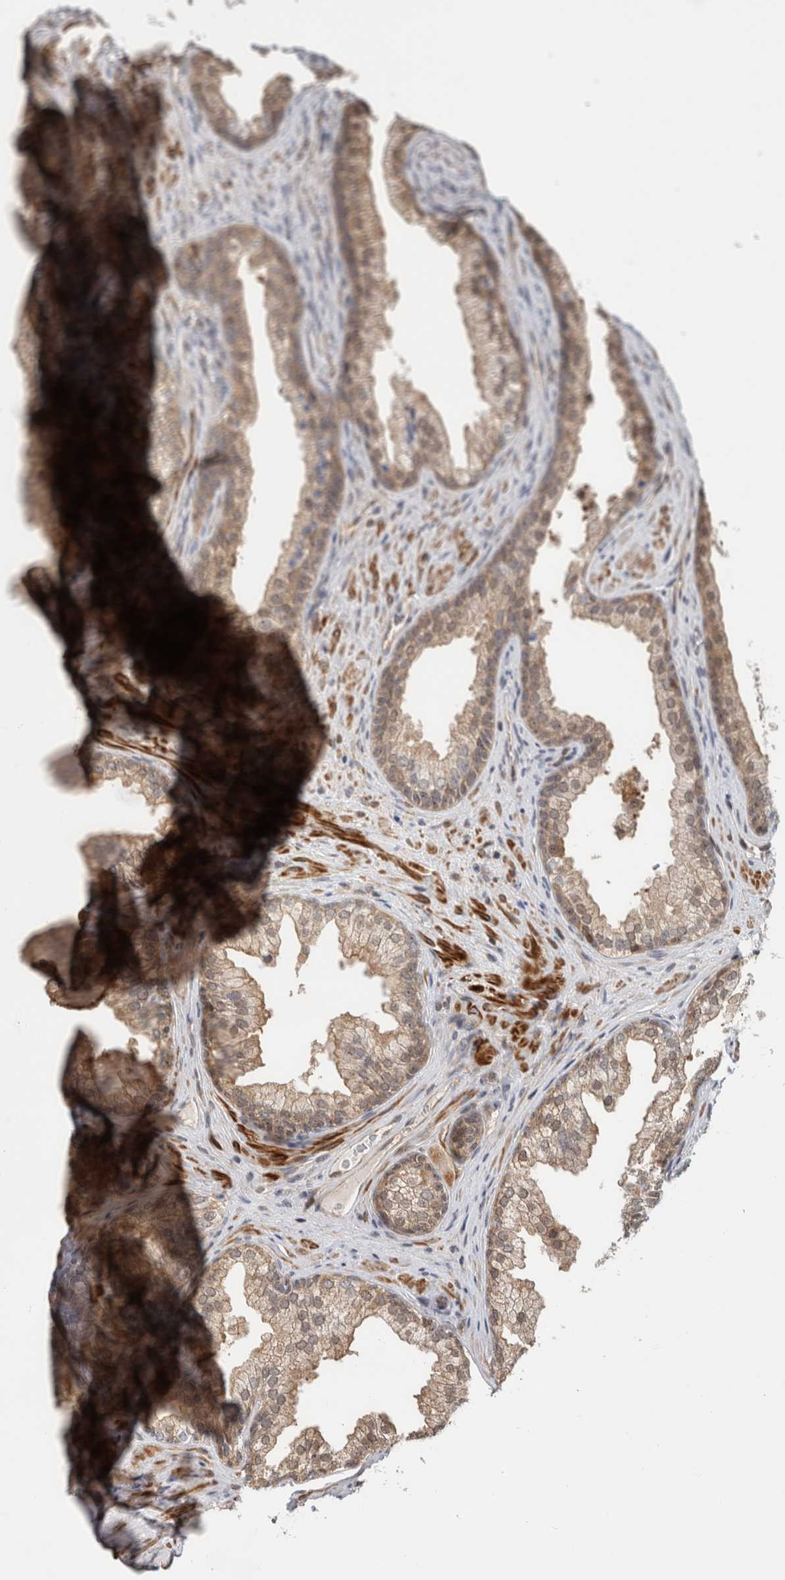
{"staining": {"intensity": "weak", "quantity": "25%-75%", "location": "cytoplasmic/membranous,nuclear"}, "tissue": "prostate", "cell_type": "Glandular cells", "image_type": "normal", "snomed": [{"axis": "morphology", "description": "Normal tissue, NOS"}, {"axis": "topography", "description": "Prostate"}], "caption": "Protein expression analysis of benign prostate demonstrates weak cytoplasmic/membranous,nuclear staining in about 25%-75% of glandular cells. (Stains: DAB (3,3'-diaminobenzidine) in brown, nuclei in blue, Microscopy: brightfield microscopy at high magnification).", "gene": "TDRD7", "patient": {"sex": "male", "age": 76}}